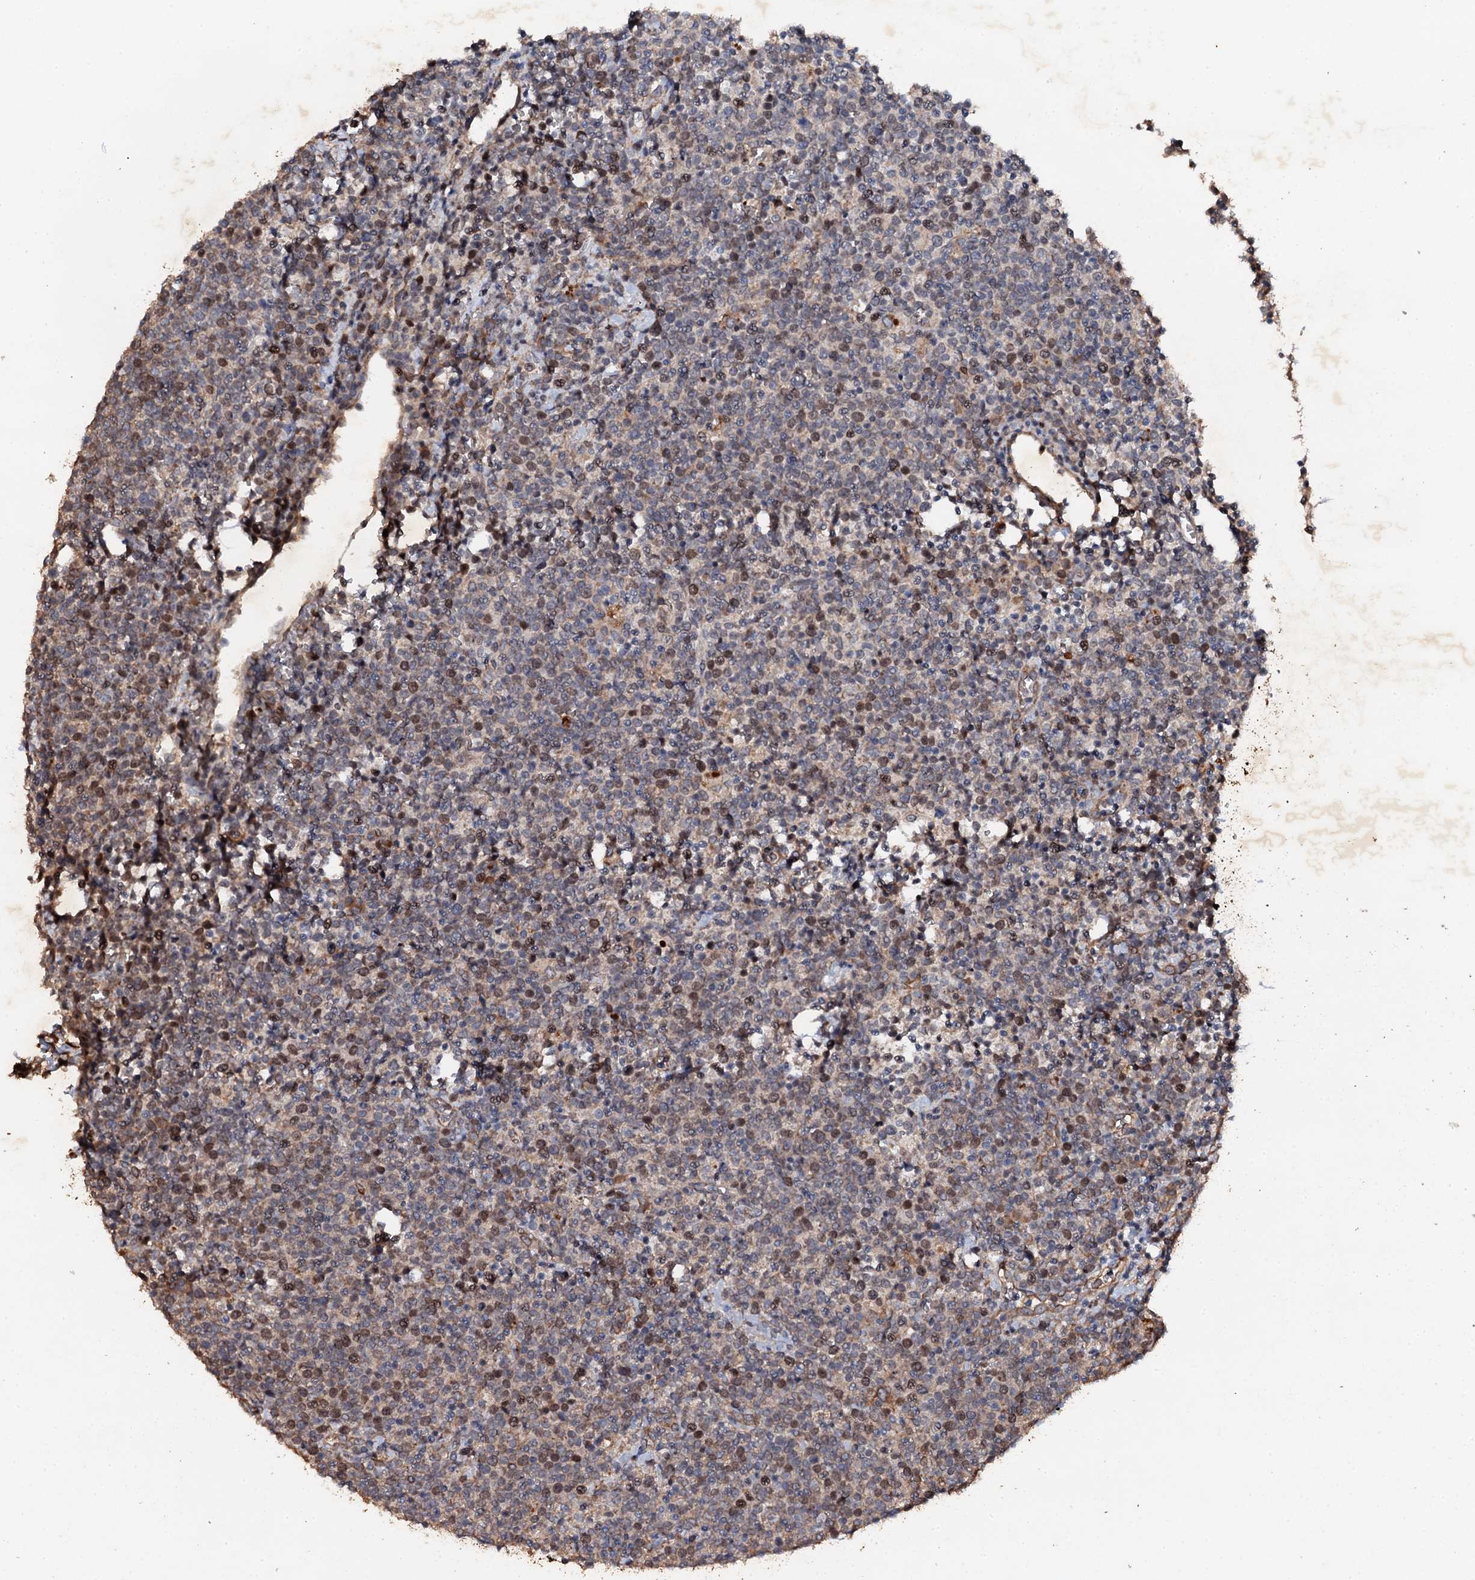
{"staining": {"intensity": "moderate", "quantity": "25%-75%", "location": "nuclear"}, "tissue": "lymphoma", "cell_type": "Tumor cells", "image_type": "cancer", "snomed": [{"axis": "morphology", "description": "Malignant lymphoma, non-Hodgkin's type, High grade"}, {"axis": "topography", "description": "Lymph node"}], "caption": "Tumor cells display moderate nuclear expression in approximately 25%-75% of cells in lymphoma.", "gene": "ADAMTS10", "patient": {"sex": "male", "age": 61}}